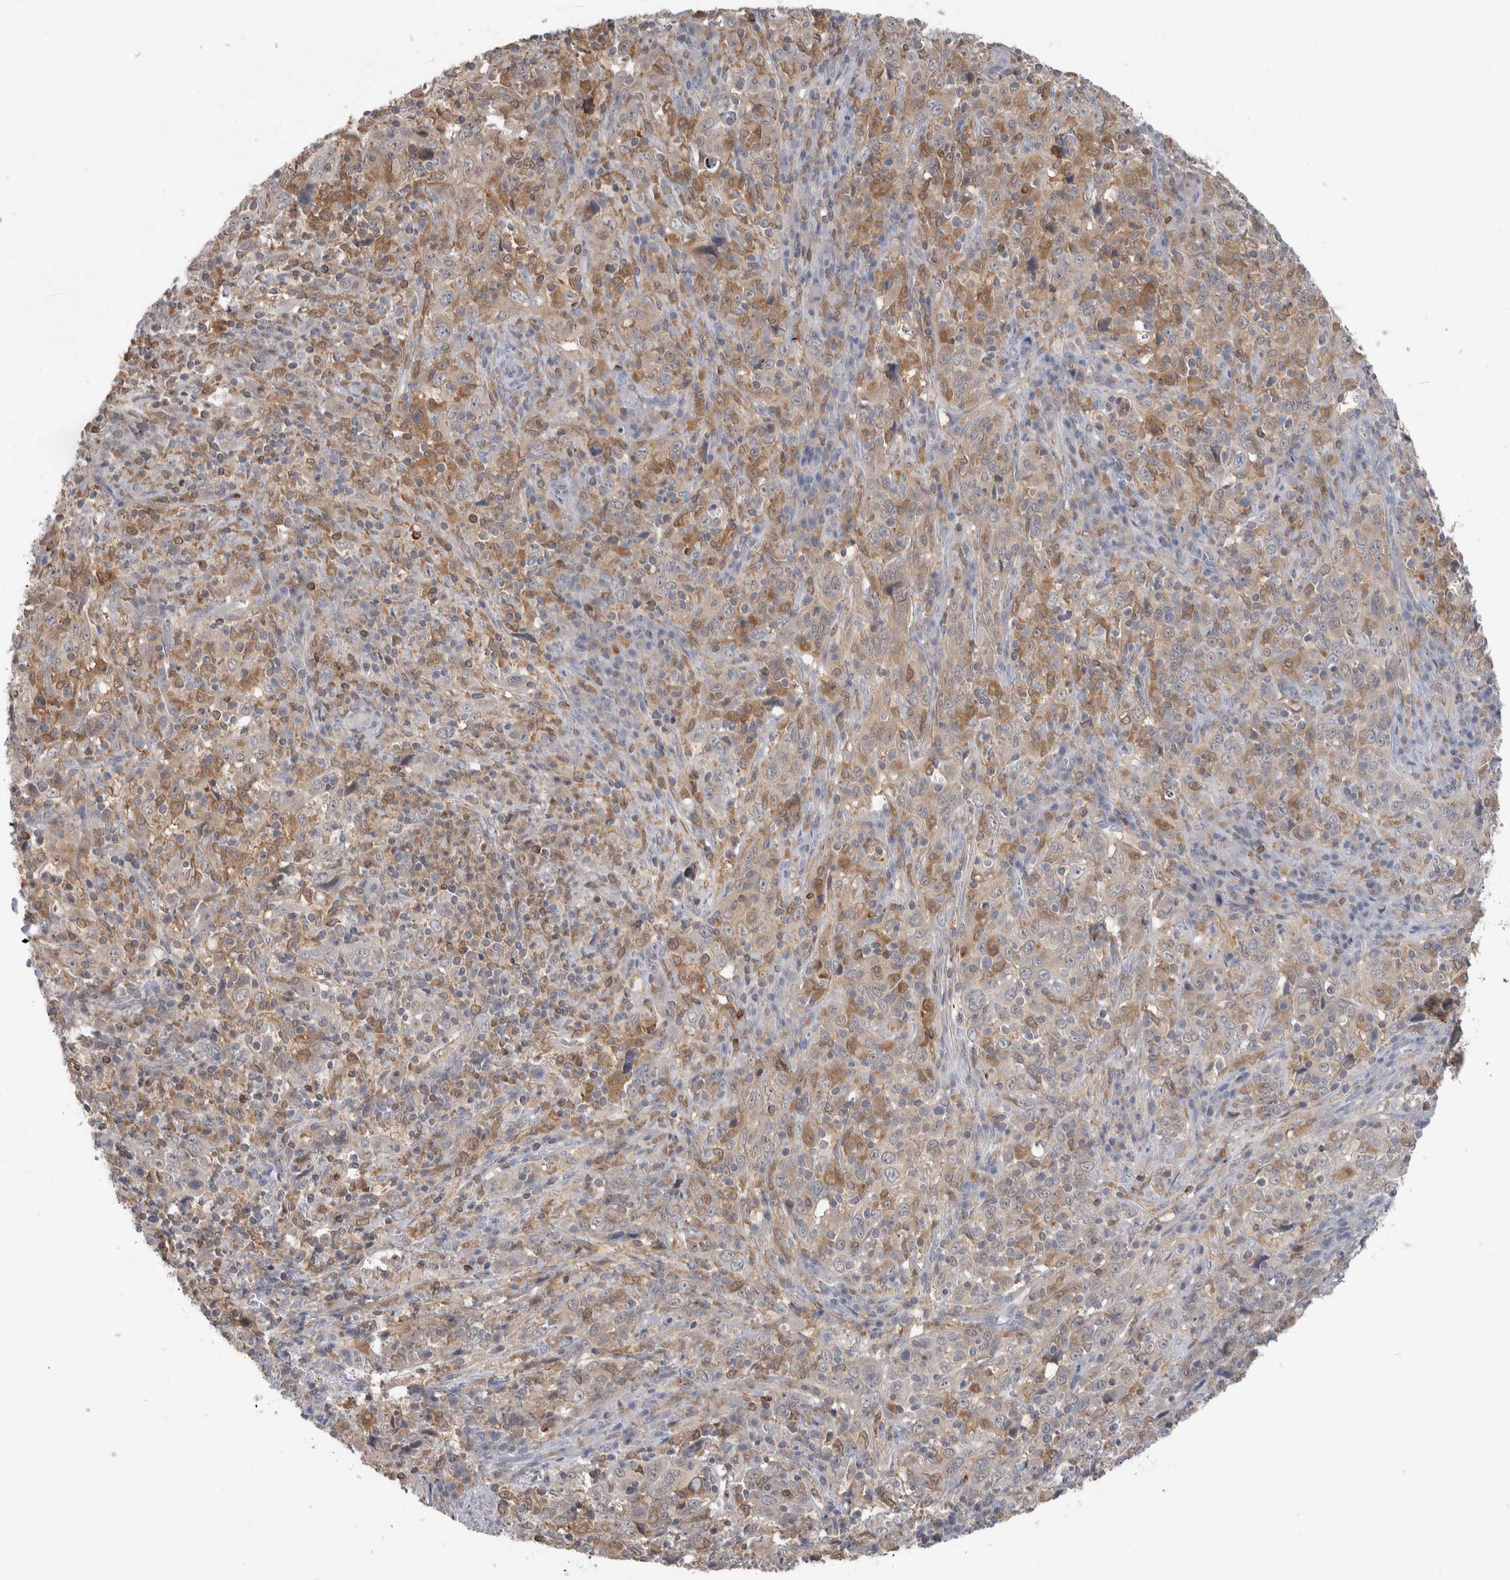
{"staining": {"intensity": "weak", "quantity": "<25%", "location": "cytoplasmic/membranous"}, "tissue": "cervical cancer", "cell_type": "Tumor cells", "image_type": "cancer", "snomed": [{"axis": "morphology", "description": "Squamous cell carcinoma, NOS"}, {"axis": "topography", "description": "Cervix"}], "caption": "This photomicrograph is of cervical cancer (squamous cell carcinoma) stained with IHC to label a protein in brown with the nuclei are counter-stained blue. There is no staining in tumor cells. (DAB (3,3'-diaminobenzidine) IHC visualized using brightfield microscopy, high magnification).", "gene": "HTATIP2", "patient": {"sex": "female", "age": 46}}